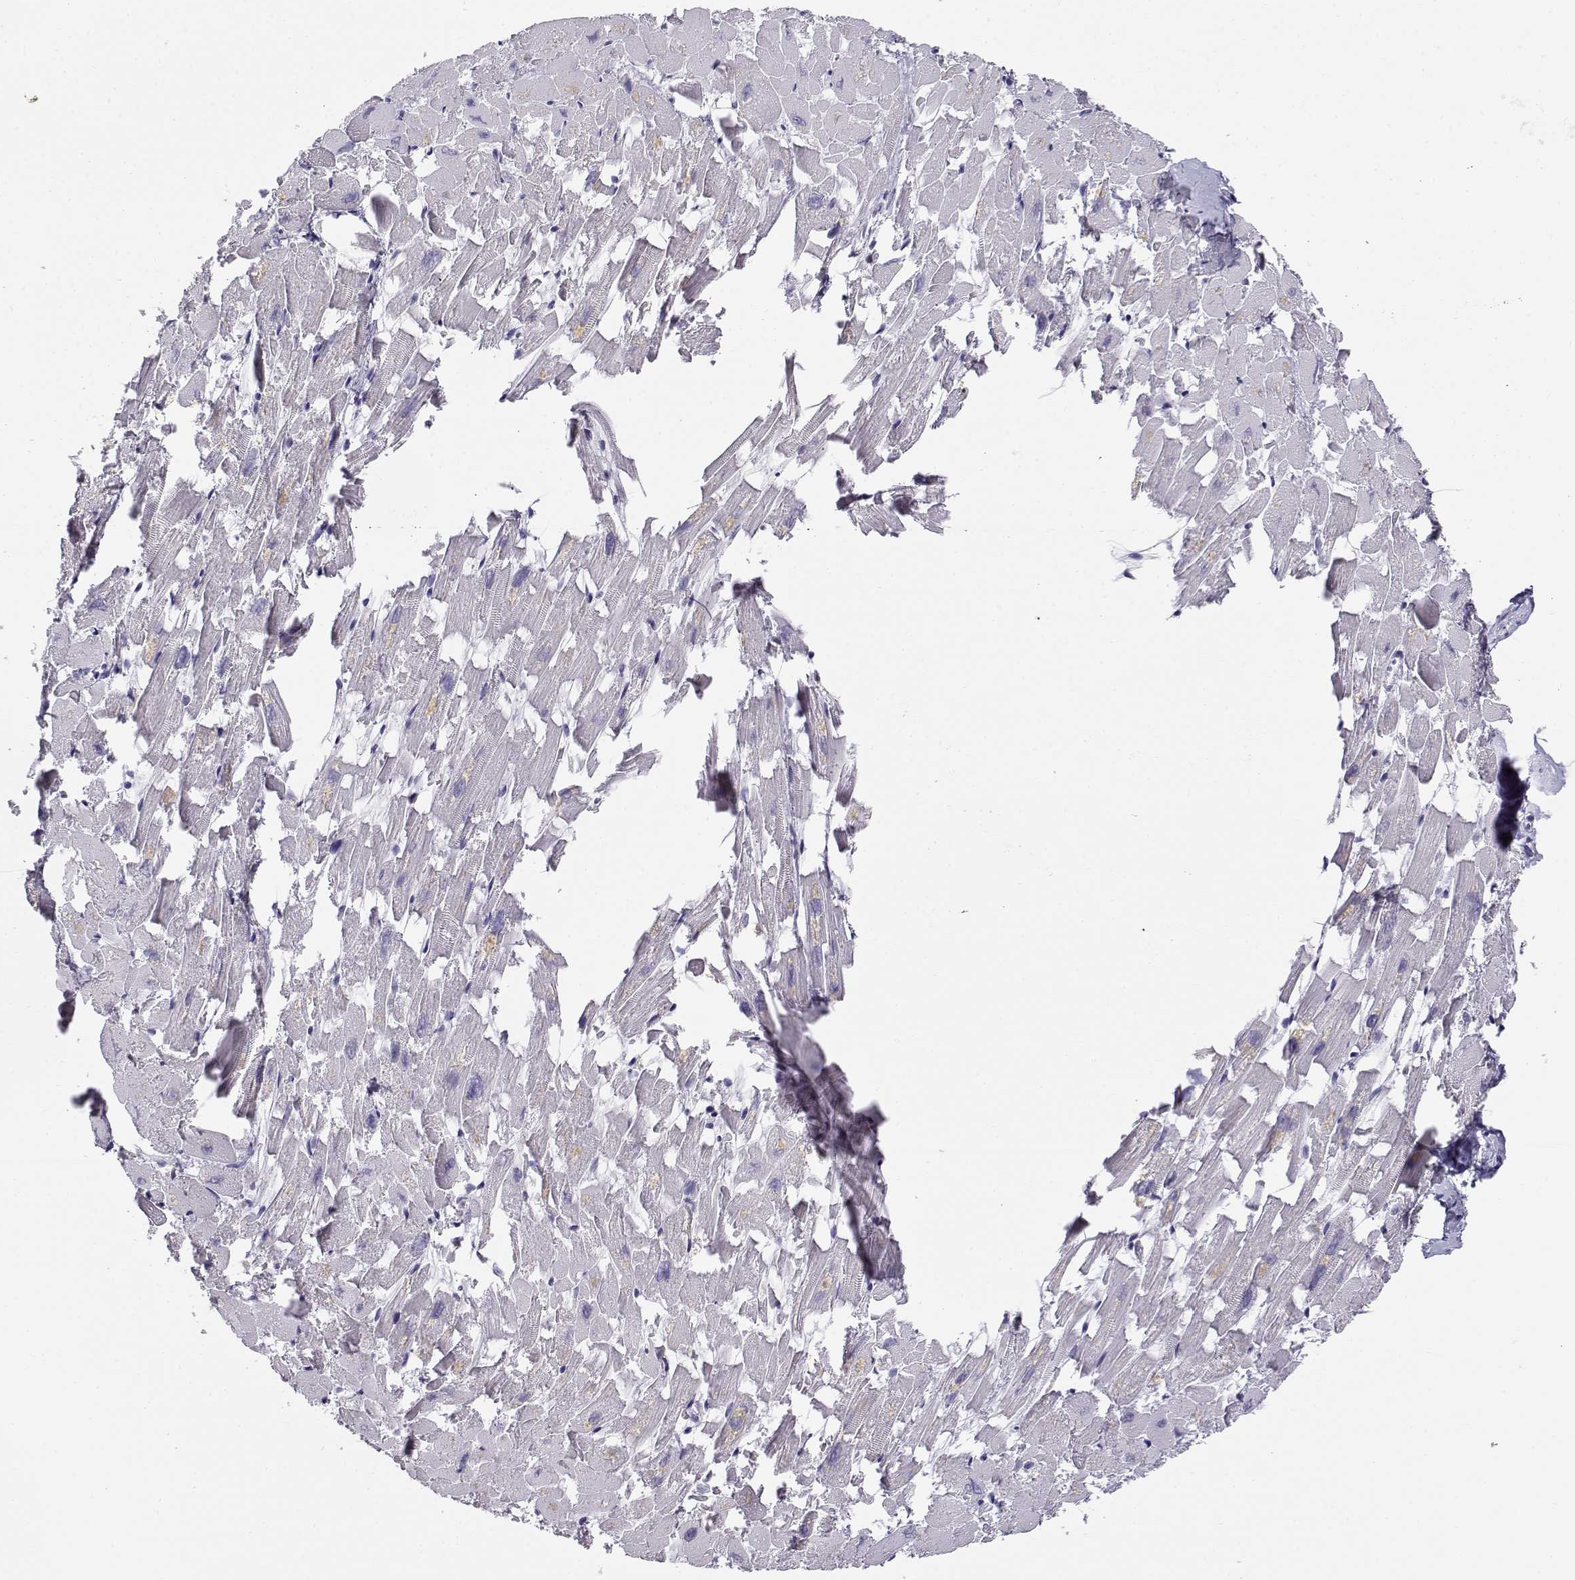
{"staining": {"intensity": "negative", "quantity": "none", "location": "none"}, "tissue": "heart muscle", "cell_type": "Cardiomyocytes", "image_type": "normal", "snomed": [{"axis": "morphology", "description": "Normal tissue, NOS"}, {"axis": "topography", "description": "Heart"}], "caption": "Immunohistochemistry micrograph of unremarkable heart muscle: human heart muscle stained with DAB (3,3'-diaminobenzidine) displays no significant protein expression in cardiomyocytes.", "gene": "CABS1", "patient": {"sex": "female", "age": 64}}